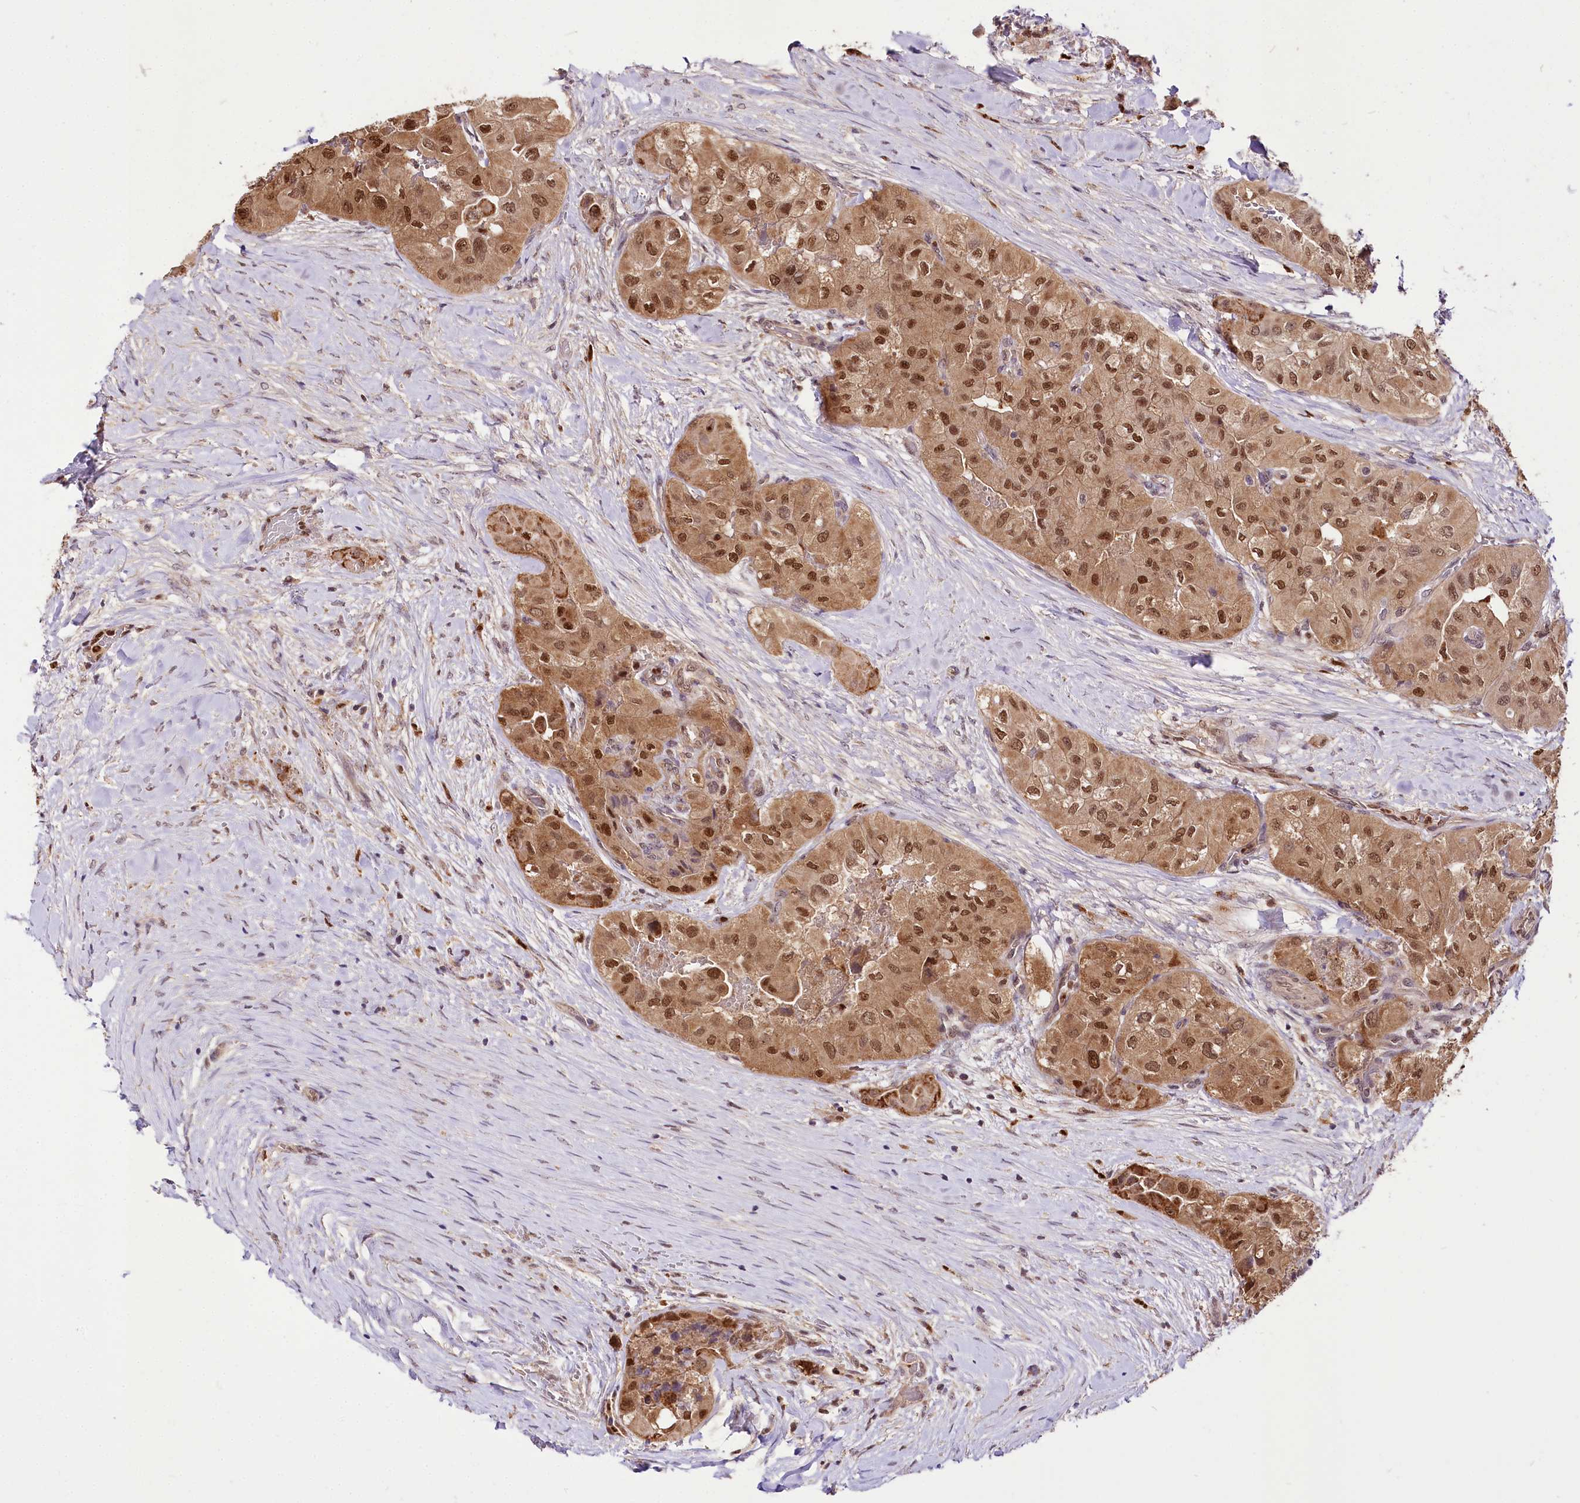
{"staining": {"intensity": "moderate", "quantity": ">75%", "location": "cytoplasmic/membranous,nuclear"}, "tissue": "thyroid cancer", "cell_type": "Tumor cells", "image_type": "cancer", "snomed": [{"axis": "morphology", "description": "Papillary adenocarcinoma, NOS"}, {"axis": "topography", "description": "Thyroid gland"}], "caption": "Brown immunohistochemical staining in thyroid cancer (papillary adenocarcinoma) demonstrates moderate cytoplasmic/membranous and nuclear positivity in approximately >75% of tumor cells.", "gene": "GNL3L", "patient": {"sex": "female", "age": 59}}